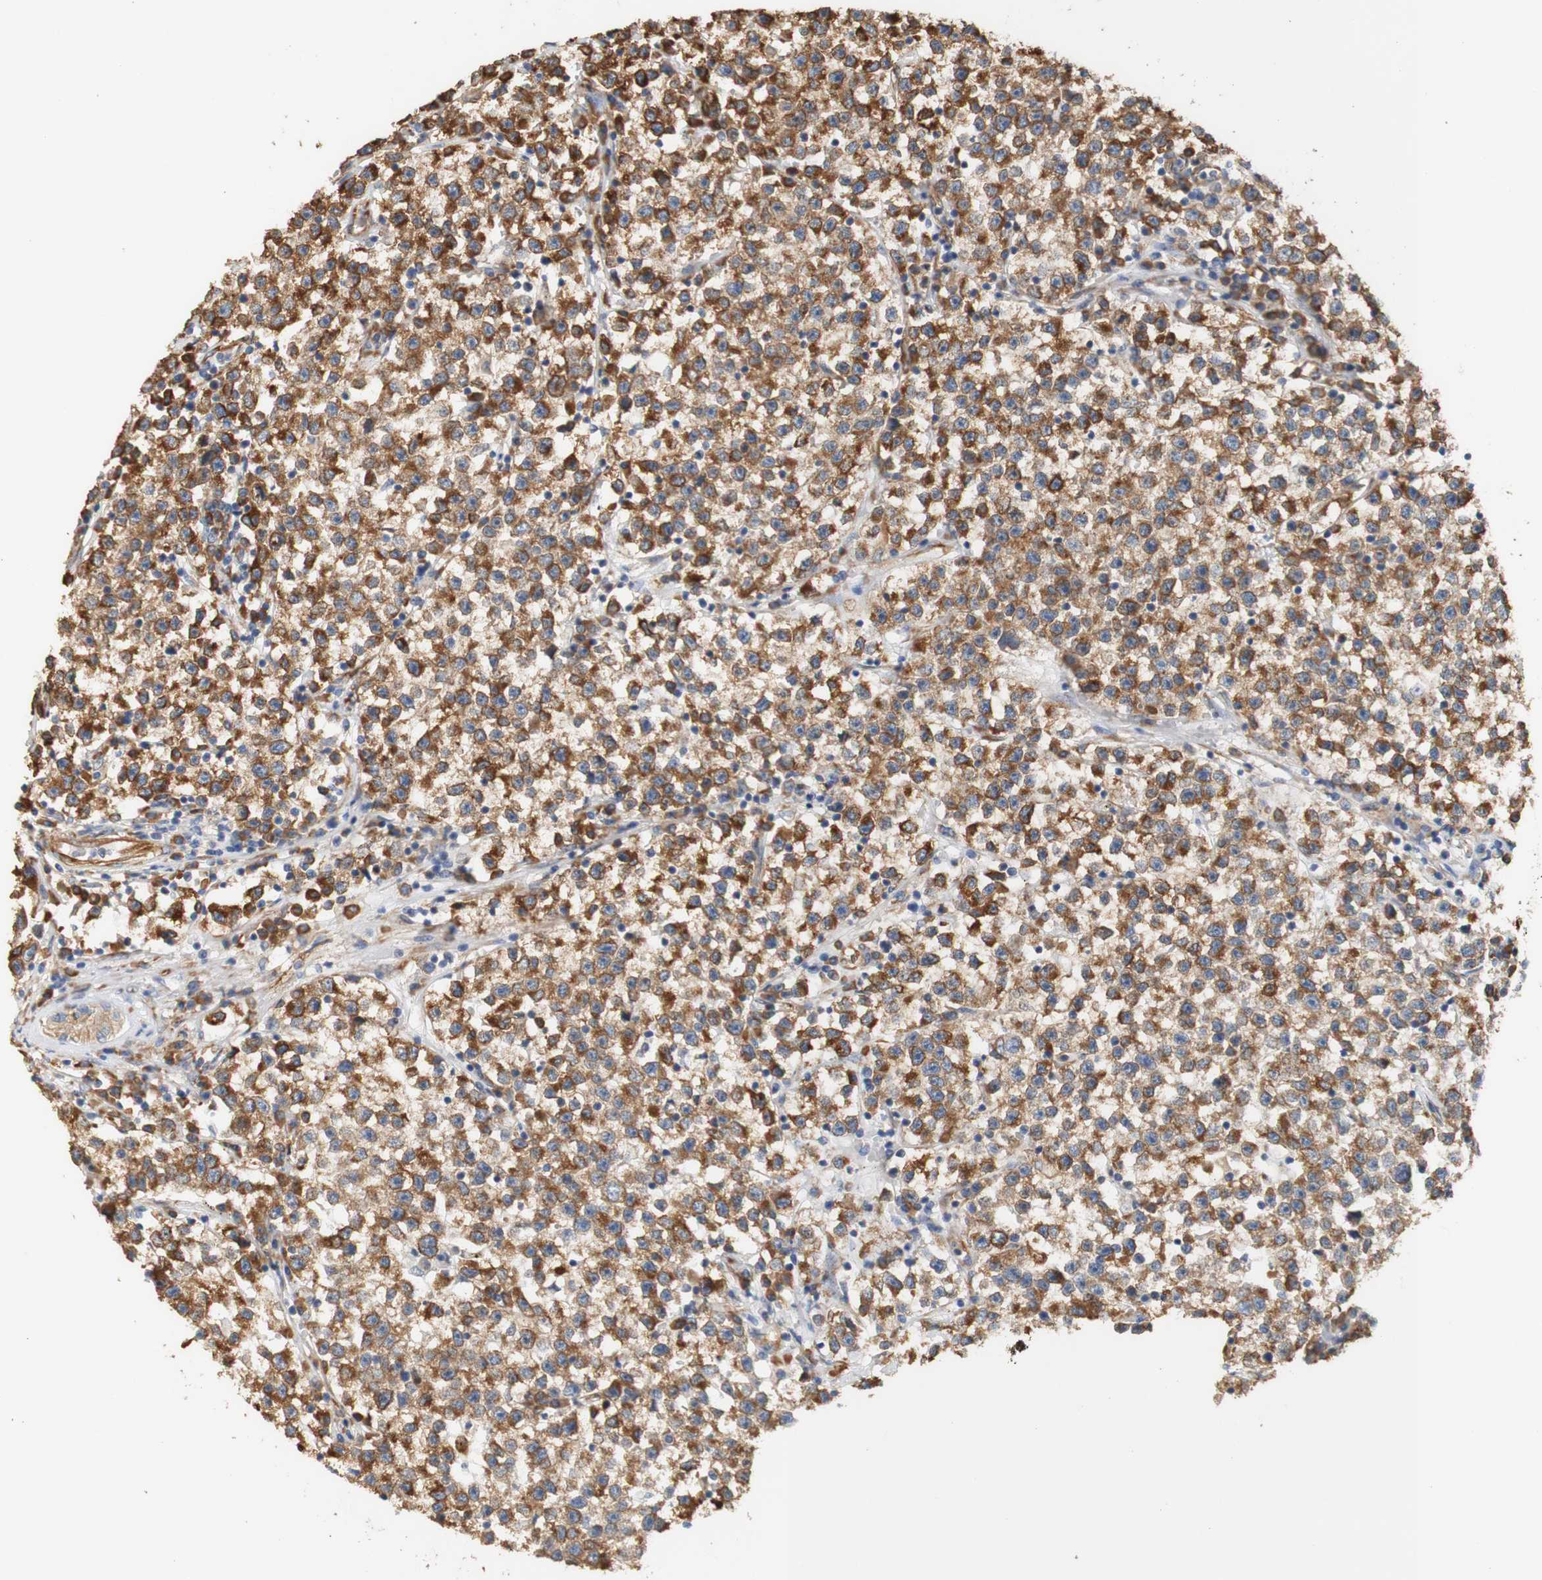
{"staining": {"intensity": "moderate", "quantity": ">75%", "location": "cytoplasmic/membranous"}, "tissue": "testis cancer", "cell_type": "Tumor cells", "image_type": "cancer", "snomed": [{"axis": "morphology", "description": "Seminoma, NOS"}, {"axis": "topography", "description": "Testis"}], "caption": "Immunohistochemical staining of testis seminoma reveals moderate cytoplasmic/membranous protein staining in about >75% of tumor cells.", "gene": "EIF2AK4", "patient": {"sex": "male", "age": 22}}